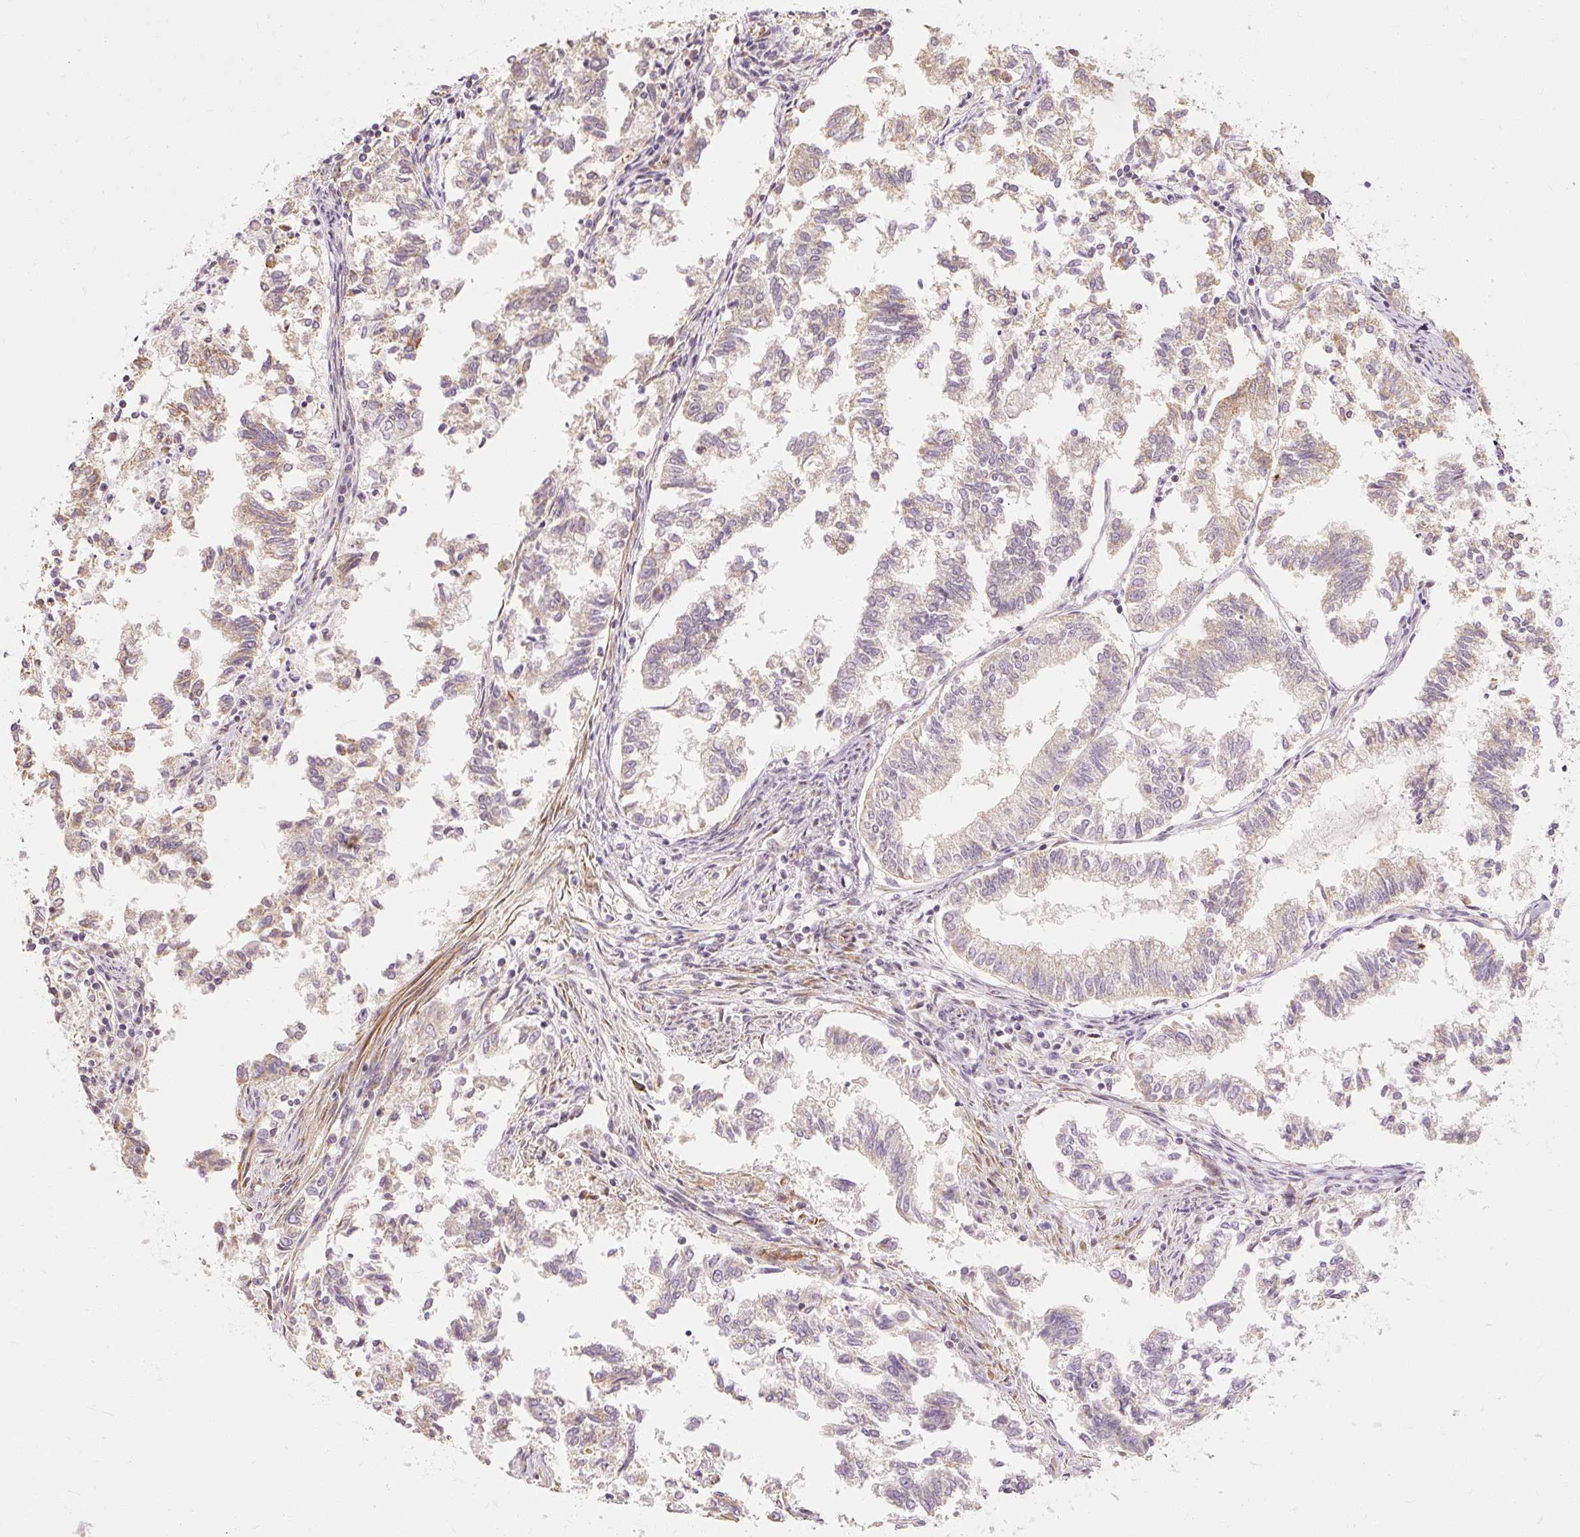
{"staining": {"intensity": "weak", "quantity": "25%-75%", "location": "cytoplasmic/membranous"}, "tissue": "endometrial cancer", "cell_type": "Tumor cells", "image_type": "cancer", "snomed": [{"axis": "morphology", "description": "Necrosis, NOS"}, {"axis": "morphology", "description": "Adenocarcinoma, NOS"}, {"axis": "topography", "description": "Endometrium"}], "caption": "Protein staining by IHC exhibits weak cytoplasmic/membranous expression in about 25%-75% of tumor cells in endometrial cancer. (Brightfield microscopy of DAB IHC at high magnification).", "gene": "RB1CC1", "patient": {"sex": "female", "age": 79}}